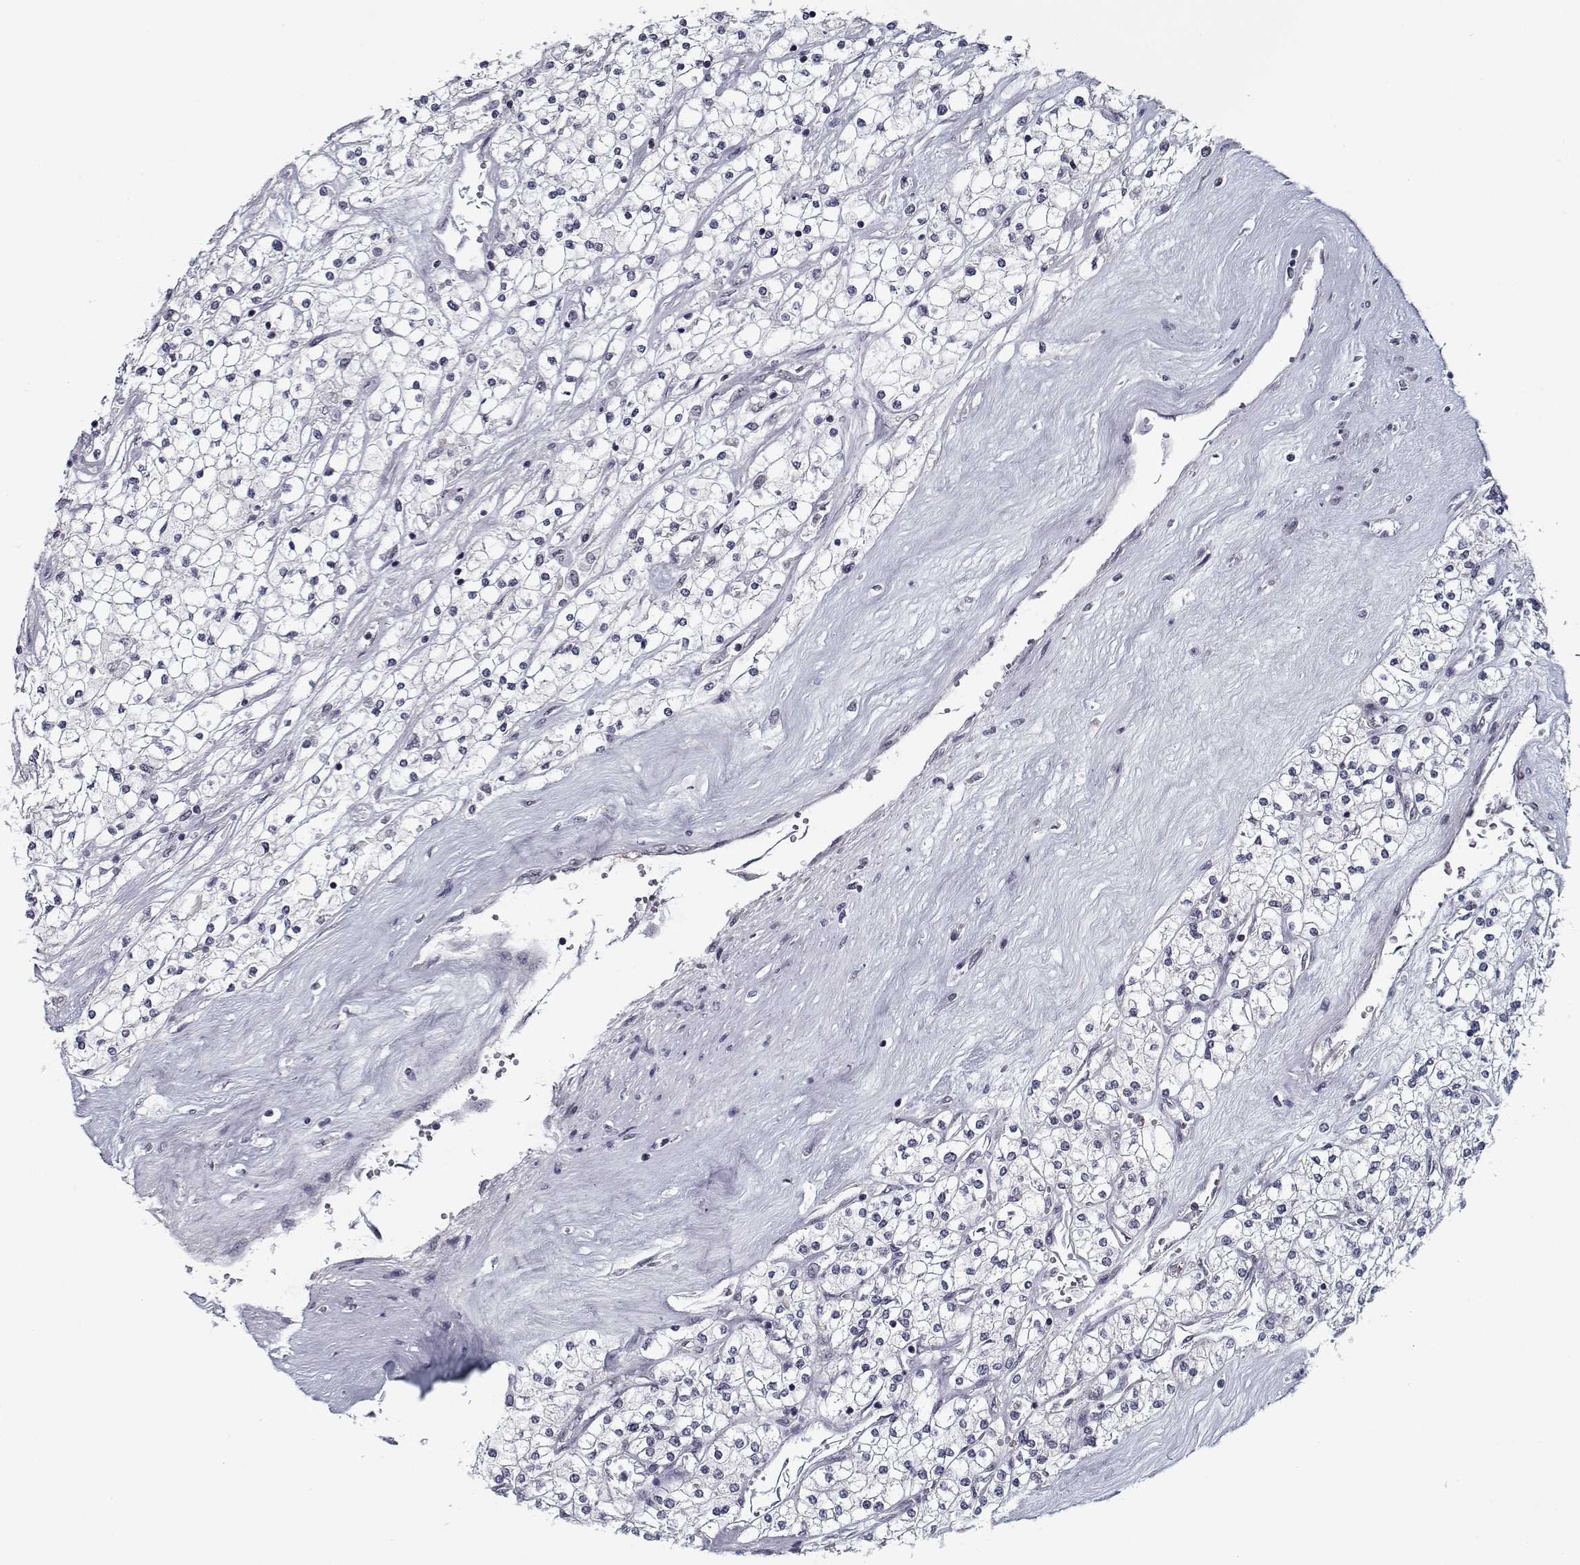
{"staining": {"intensity": "negative", "quantity": "none", "location": "none"}, "tissue": "renal cancer", "cell_type": "Tumor cells", "image_type": "cancer", "snomed": [{"axis": "morphology", "description": "Adenocarcinoma, NOS"}, {"axis": "topography", "description": "Kidney"}], "caption": "Micrograph shows no protein staining in tumor cells of renal cancer tissue. The staining is performed using DAB brown chromogen with nuclei counter-stained in using hematoxylin.", "gene": "TESPA1", "patient": {"sex": "male", "age": 80}}